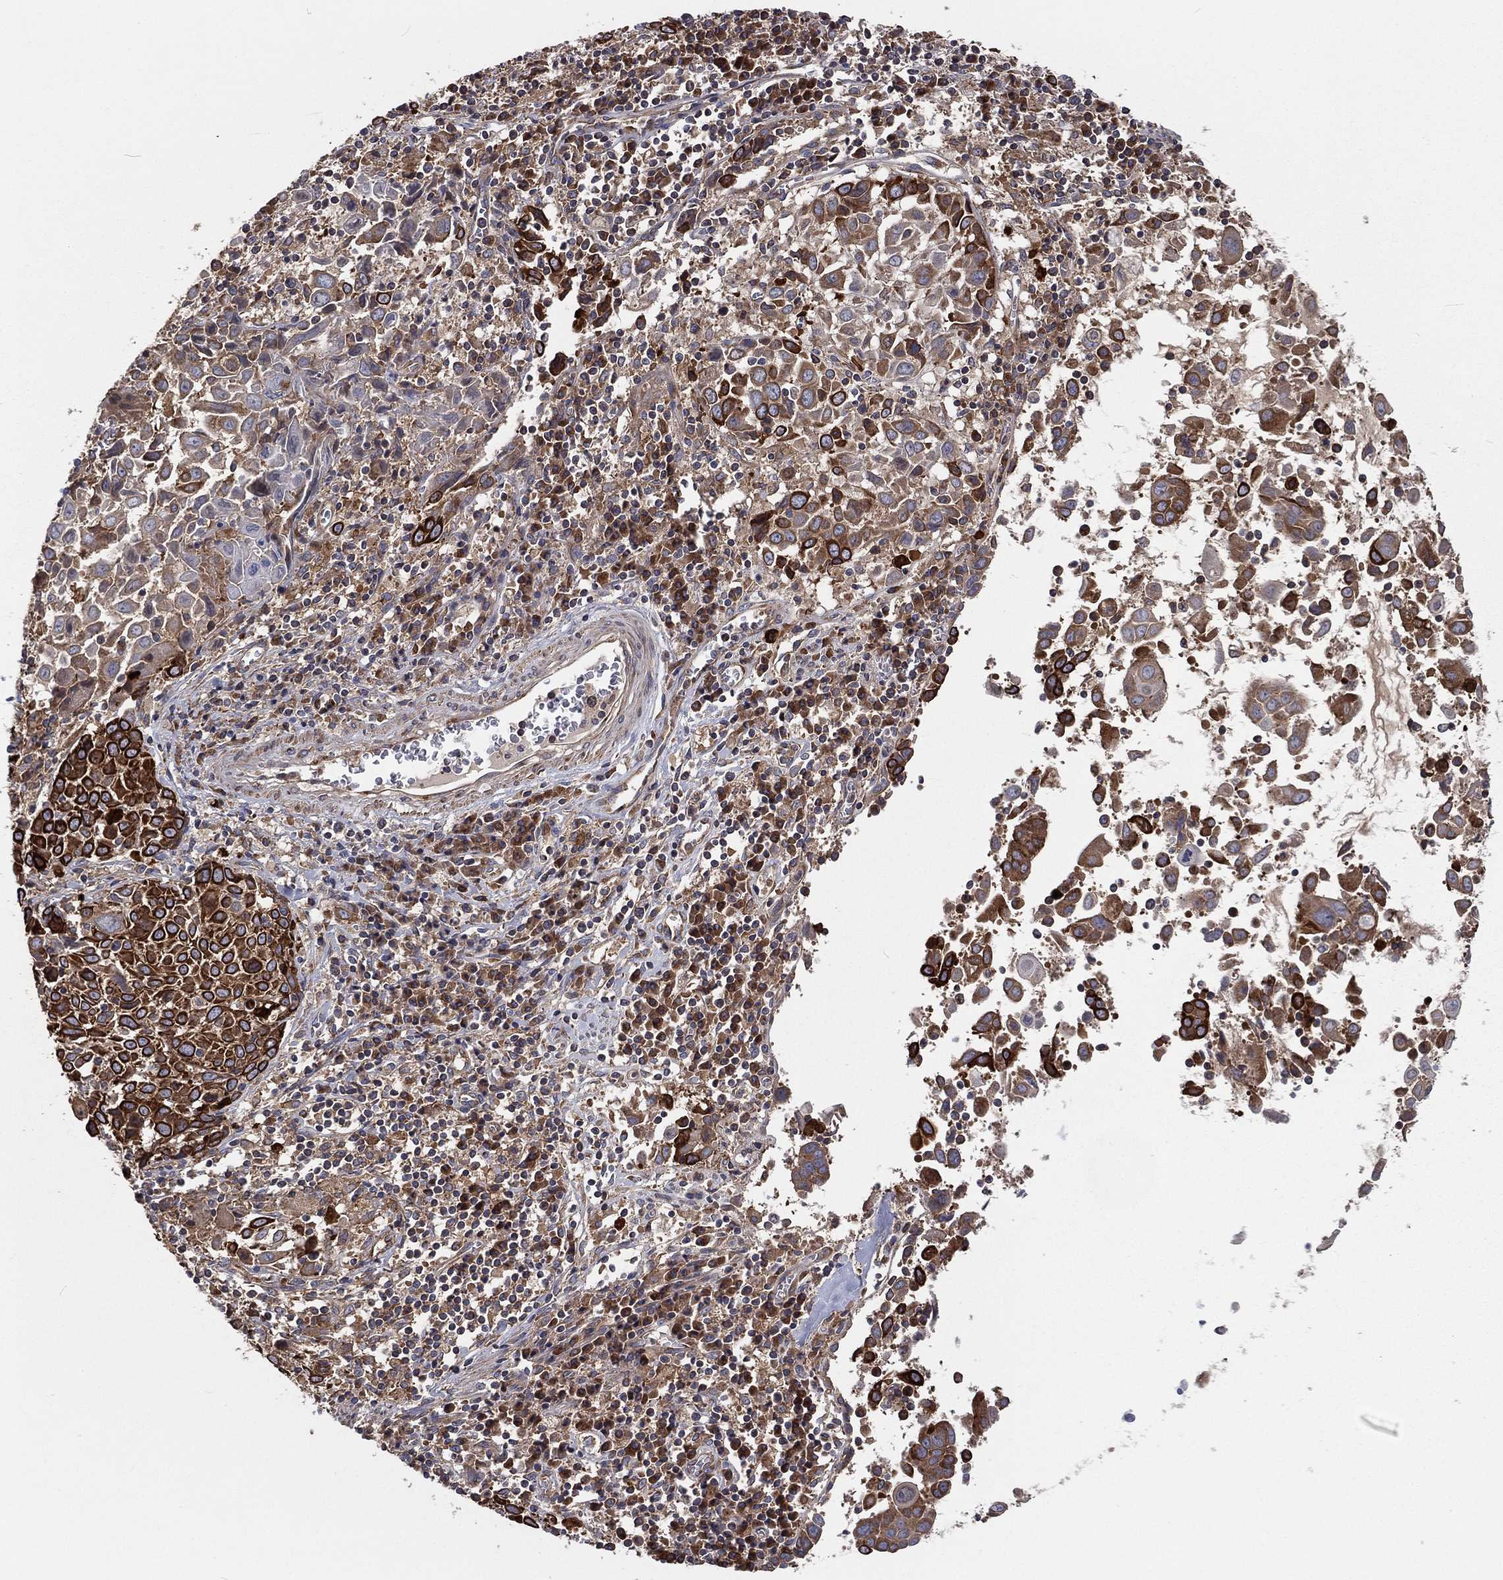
{"staining": {"intensity": "strong", "quantity": "25%-75%", "location": "cytoplasmic/membranous"}, "tissue": "lung cancer", "cell_type": "Tumor cells", "image_type": "cancer", "snomed": [{"axis": "morphology", "description": "Squamous cell carcinoma, NOS"}, {"axis": "topography", "description": "Lung"}], "caption": "Lung cancer (squamous cell carcinoma) stained with a brown dye demonstrates strong cytoplasmic/membranous positive staining in about 25%-75% of tumor cells.", "gene": "EIF2B5", "patient": {"sex": "male", "age": 57}}